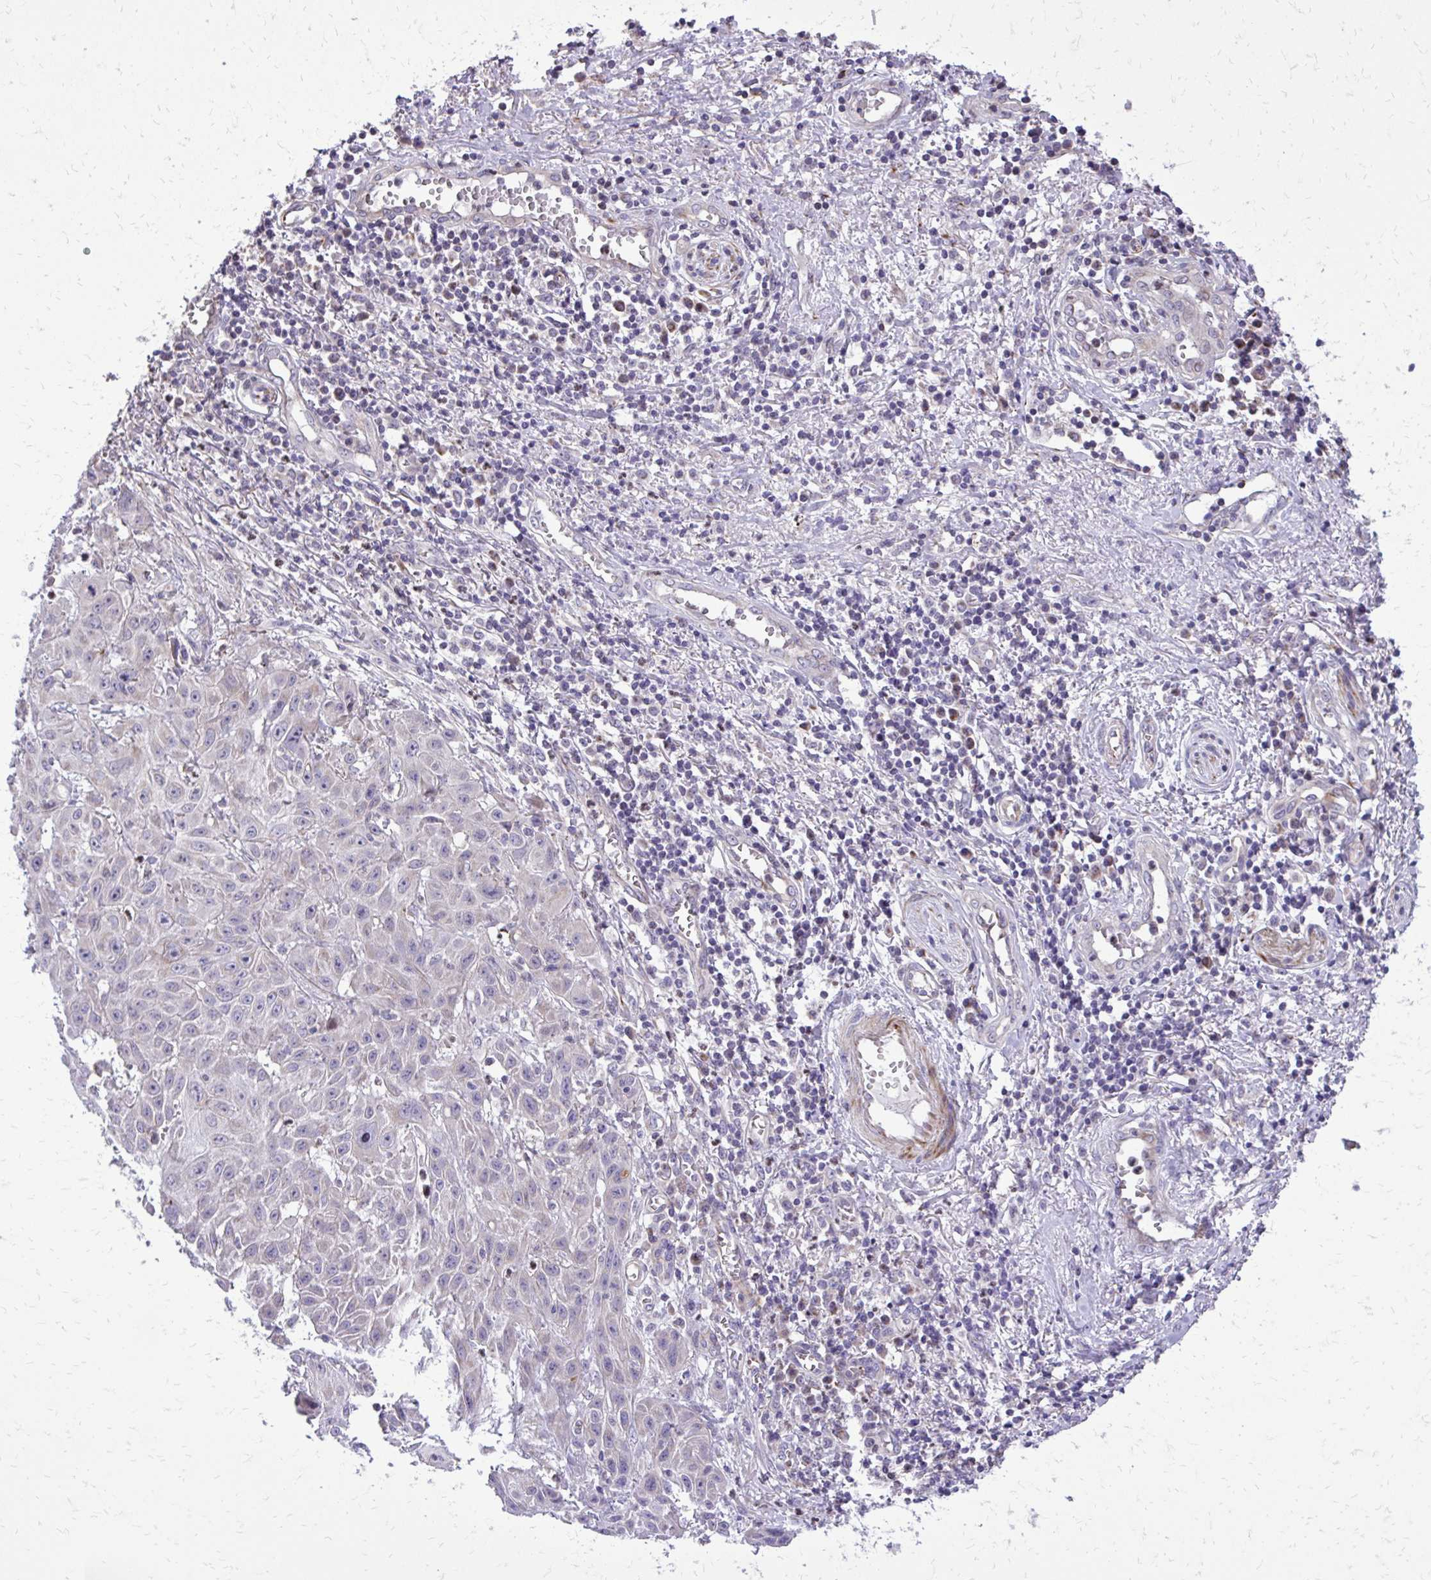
{"staining": {"intensity": "negative", "quantity": "none", "location": "none"}, "tissue": "skin cancer", "cell_type": "Tumor cells", "image_type": "cancer", "snomed": [{"axis": "morphology", "description": "Squamous cell carcinoma, NOS"}, {"axis": "topography", "description": "Skin"}, {"axis": "topography", "description": "Vulva"}], "caption": "This is an immunohistochemistry photomicrograph of skin squamous cell carcinoma. There is no staining in tumor cells.", "gene": "ABCC3", "patient": {"sex": "female", "age": 71}}